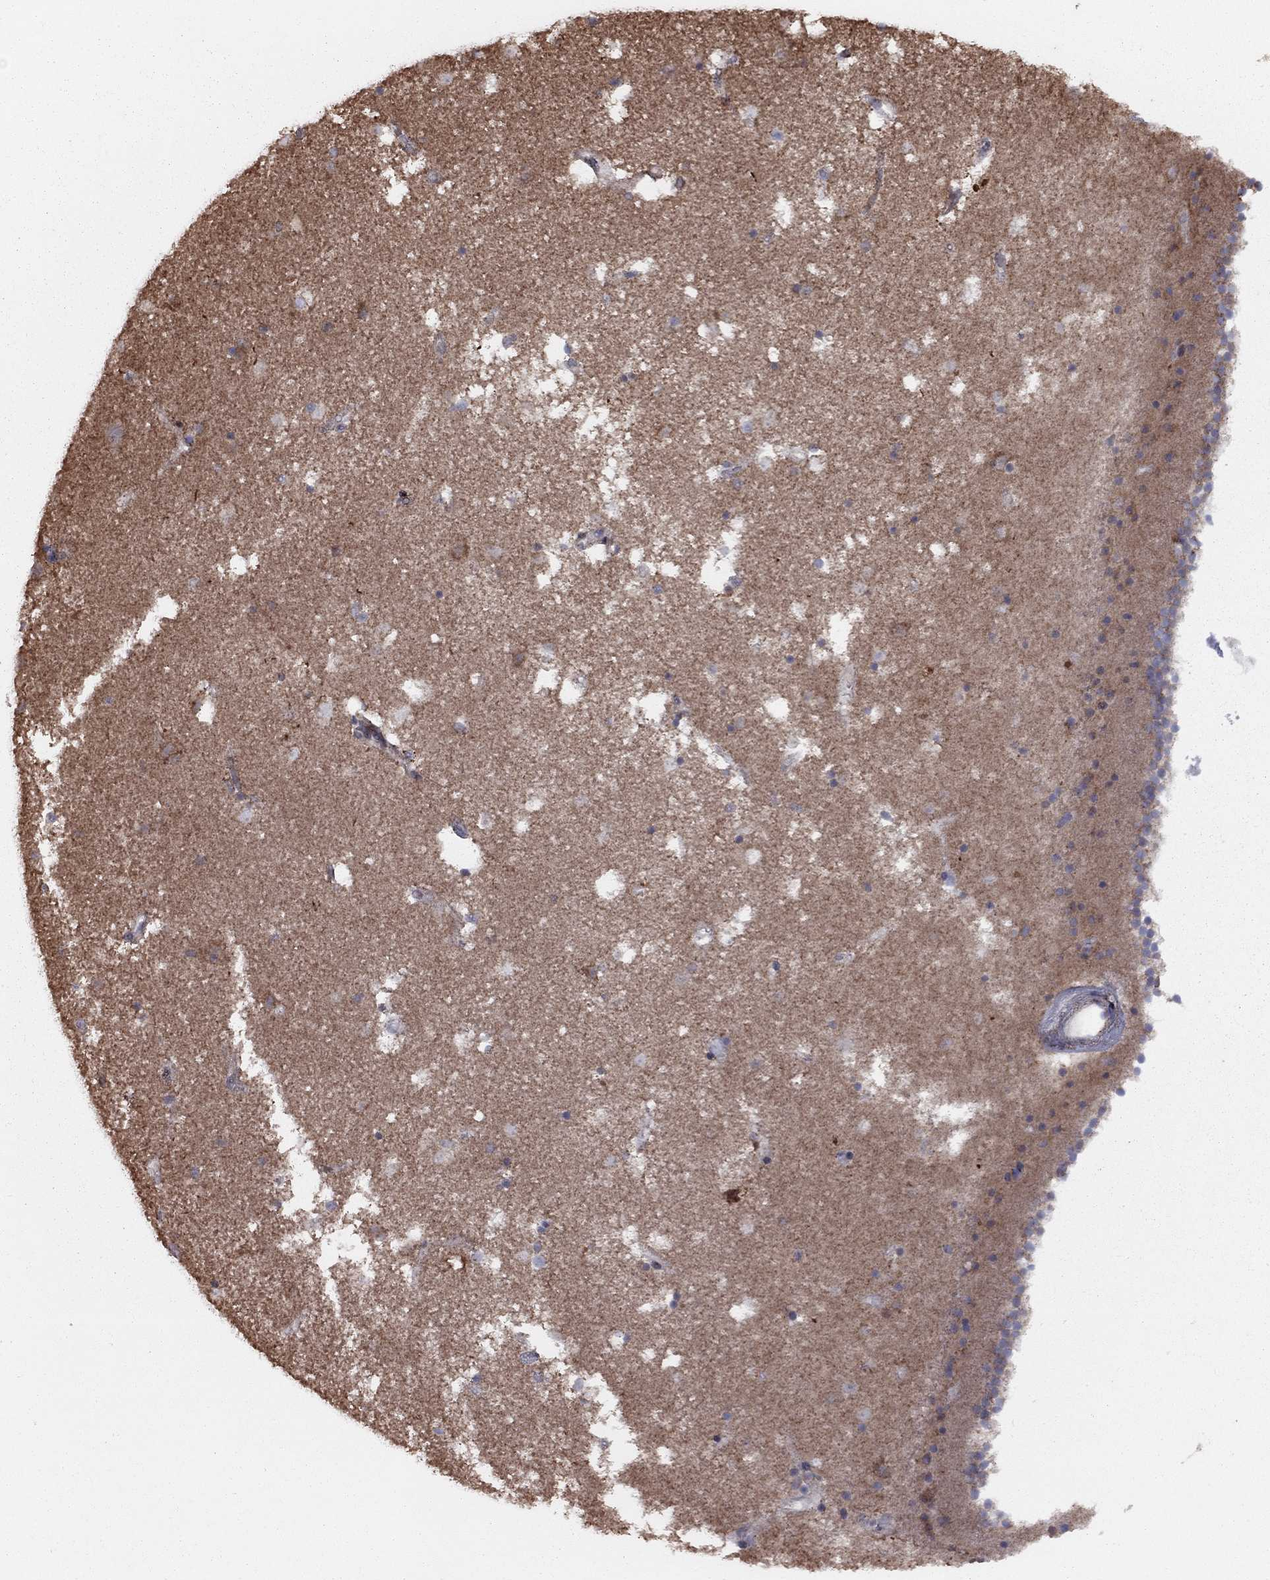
{"staining": {"intensity": "negative", "quantity": "none", "location": "none"}, "tissue": "caudate", "cell_type": "Glial cells", "image_type": "normal", "snomed": [{"axis": "morphology", "description": "Normal tissue, NOS"}, {"axis": "topography", "description": "Lateral ventricle wall"}], "caption": "Immunohistochemistry (IHC) photomicrograph of normal caudate: caudate stained with DAB (3,3'-diaminobenzidine) demonstrates no significant protein positivity in glial cells.", "gene": "DUSP7", "patient": {"sex": "female", "age": 71}}